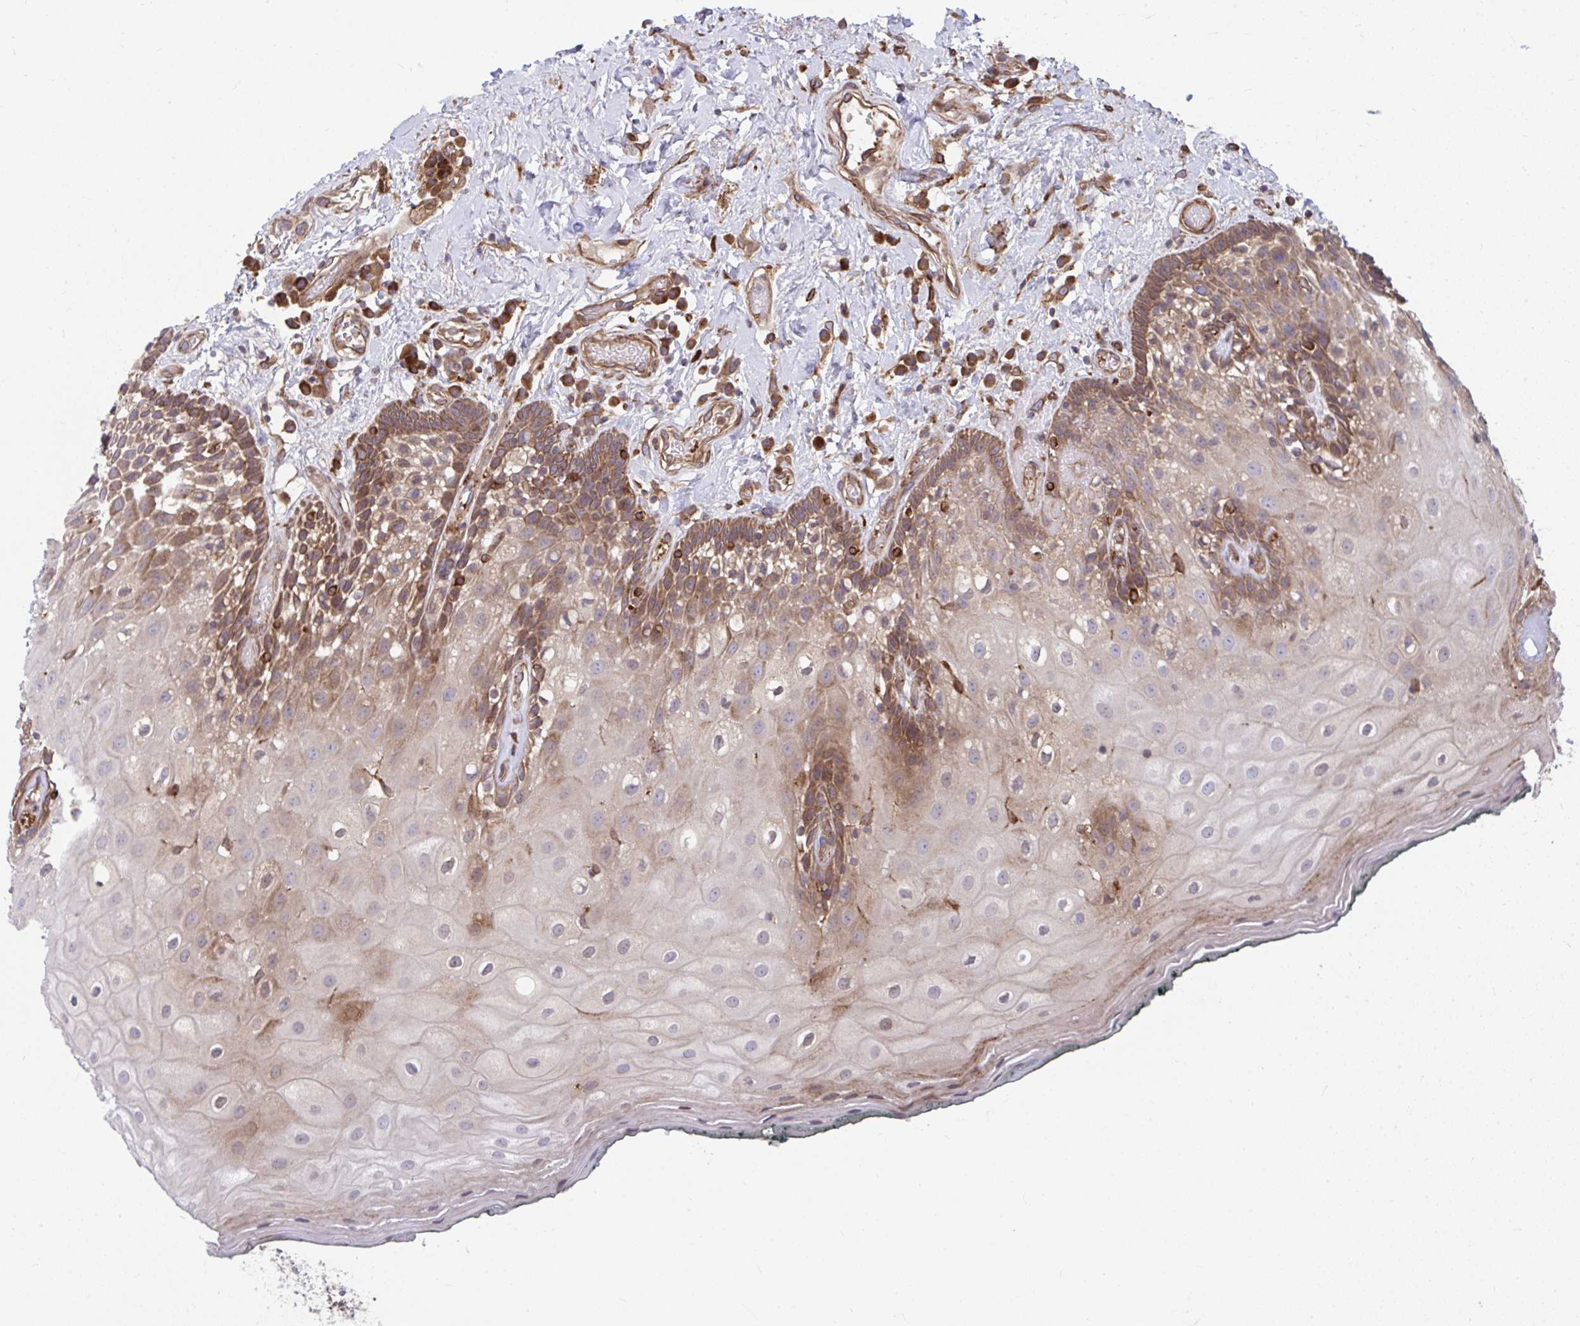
{"staining": {"intensity": "moderate", "quantity": "25%-75%", "location": "cytoplasmic/membranous"}, "tissue": "oral mucosa", "cell_type": "Squamous epithelial cells", "image_type": "normal", "snomed": [{"axis": "morphology", "description": "Normal tissue, NOS"}, {"axis": "morphology", "description": "Squamous cell carcinoma, NOS"}, {"axis": "topography", "description": "Oral tissue"}, {"axis": "topography", "description": "Head-Neck"}], "caption": "This histopathology image demonstrates immunohistochemistry staining of unremarkable human oral mucosa, with medium moderate cytoplasmic/membranous staining in about 25%-75% of squamous epithelial cells.", "gene": "STIM2", "patient": {"sex": "male", "age": 64}}